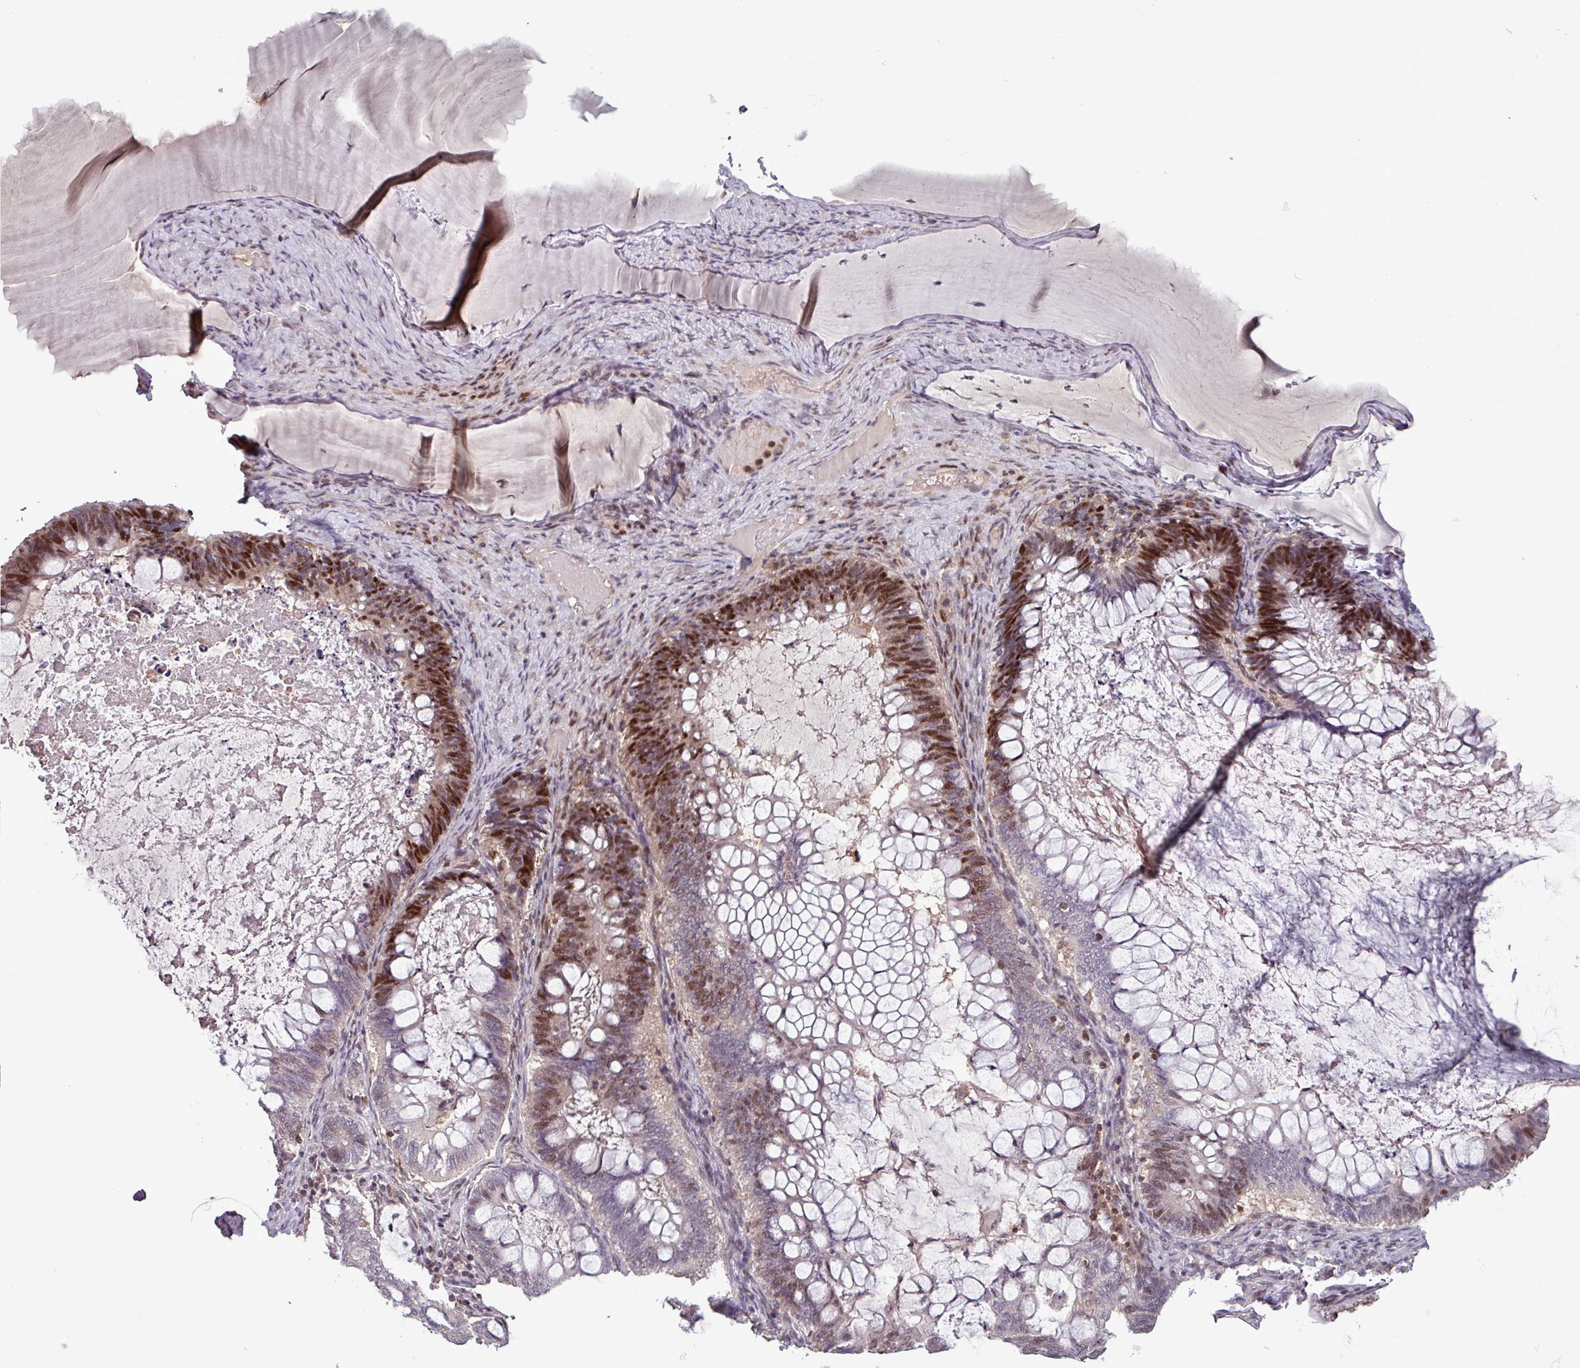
{"staining": {"intensity": "strong", "quantity": "25%-75%", "location": "nuclear"}, "tissue": "ovarian cancer", "cell_type": "Tumor cells", "image_type": "cancer", "snomed": [{"axis": "morphology", "description": "Cystadenocarcinoma, mucinous, NOS"}, {"axis": "topography", "description": "Ovary"}], "caption": "A high amount of strong nuclear expression is seen in approximately 25%-75% of tumor cells in ovarian mucinous cystadenocarcinoma tissue. (DAB (3,3'-diaminobenzidine) IHC, brown staining for protein, blue staining for nuclei).", "gene": "PRRX1", "patient": {"sex": "female", "age": 61}}